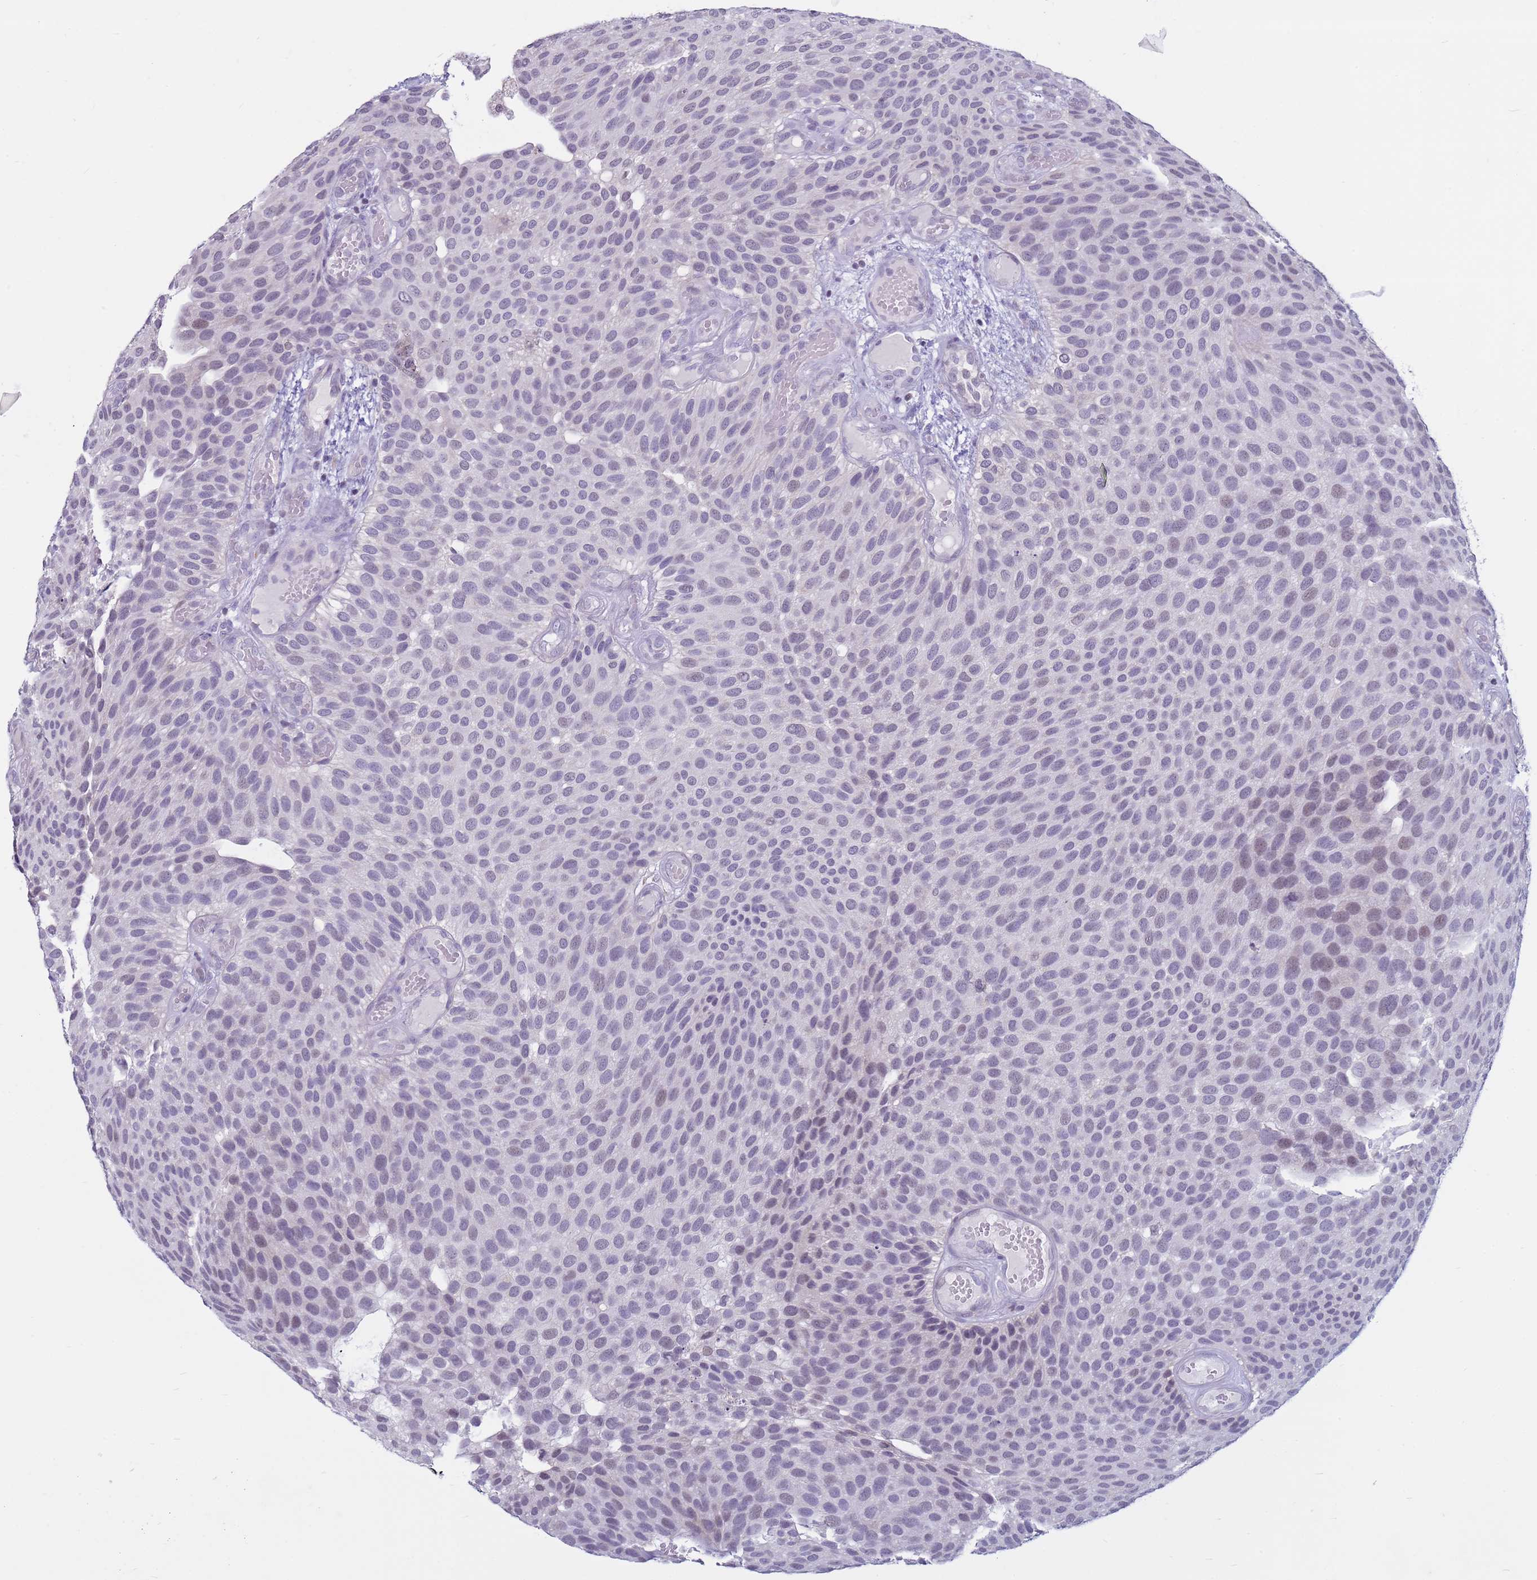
{"staining": {"intensity": "negative", "quantity": "none", "location": "none"}, "tissue": "urothelial cancer", "cell_type": "Tumor cells", "image_type": "cancer", "snomed": [{"axis": "morphology", "description": "Urothelial carcinoma, Low grade"}, {"axis": "topography", "description": "Urinary bladder"}], "caption": "Low-grade urothelial carcinoma was stained to show a protein in brown. There is no significant positivity in tumor cells. (DAB (3,3'-diaminobenzidine) immunohistochemistry visualized using brightfield microscopy, high magnification).", "gene": "CDK2AP2", "patient": {"sex": "male", "age": 89}}